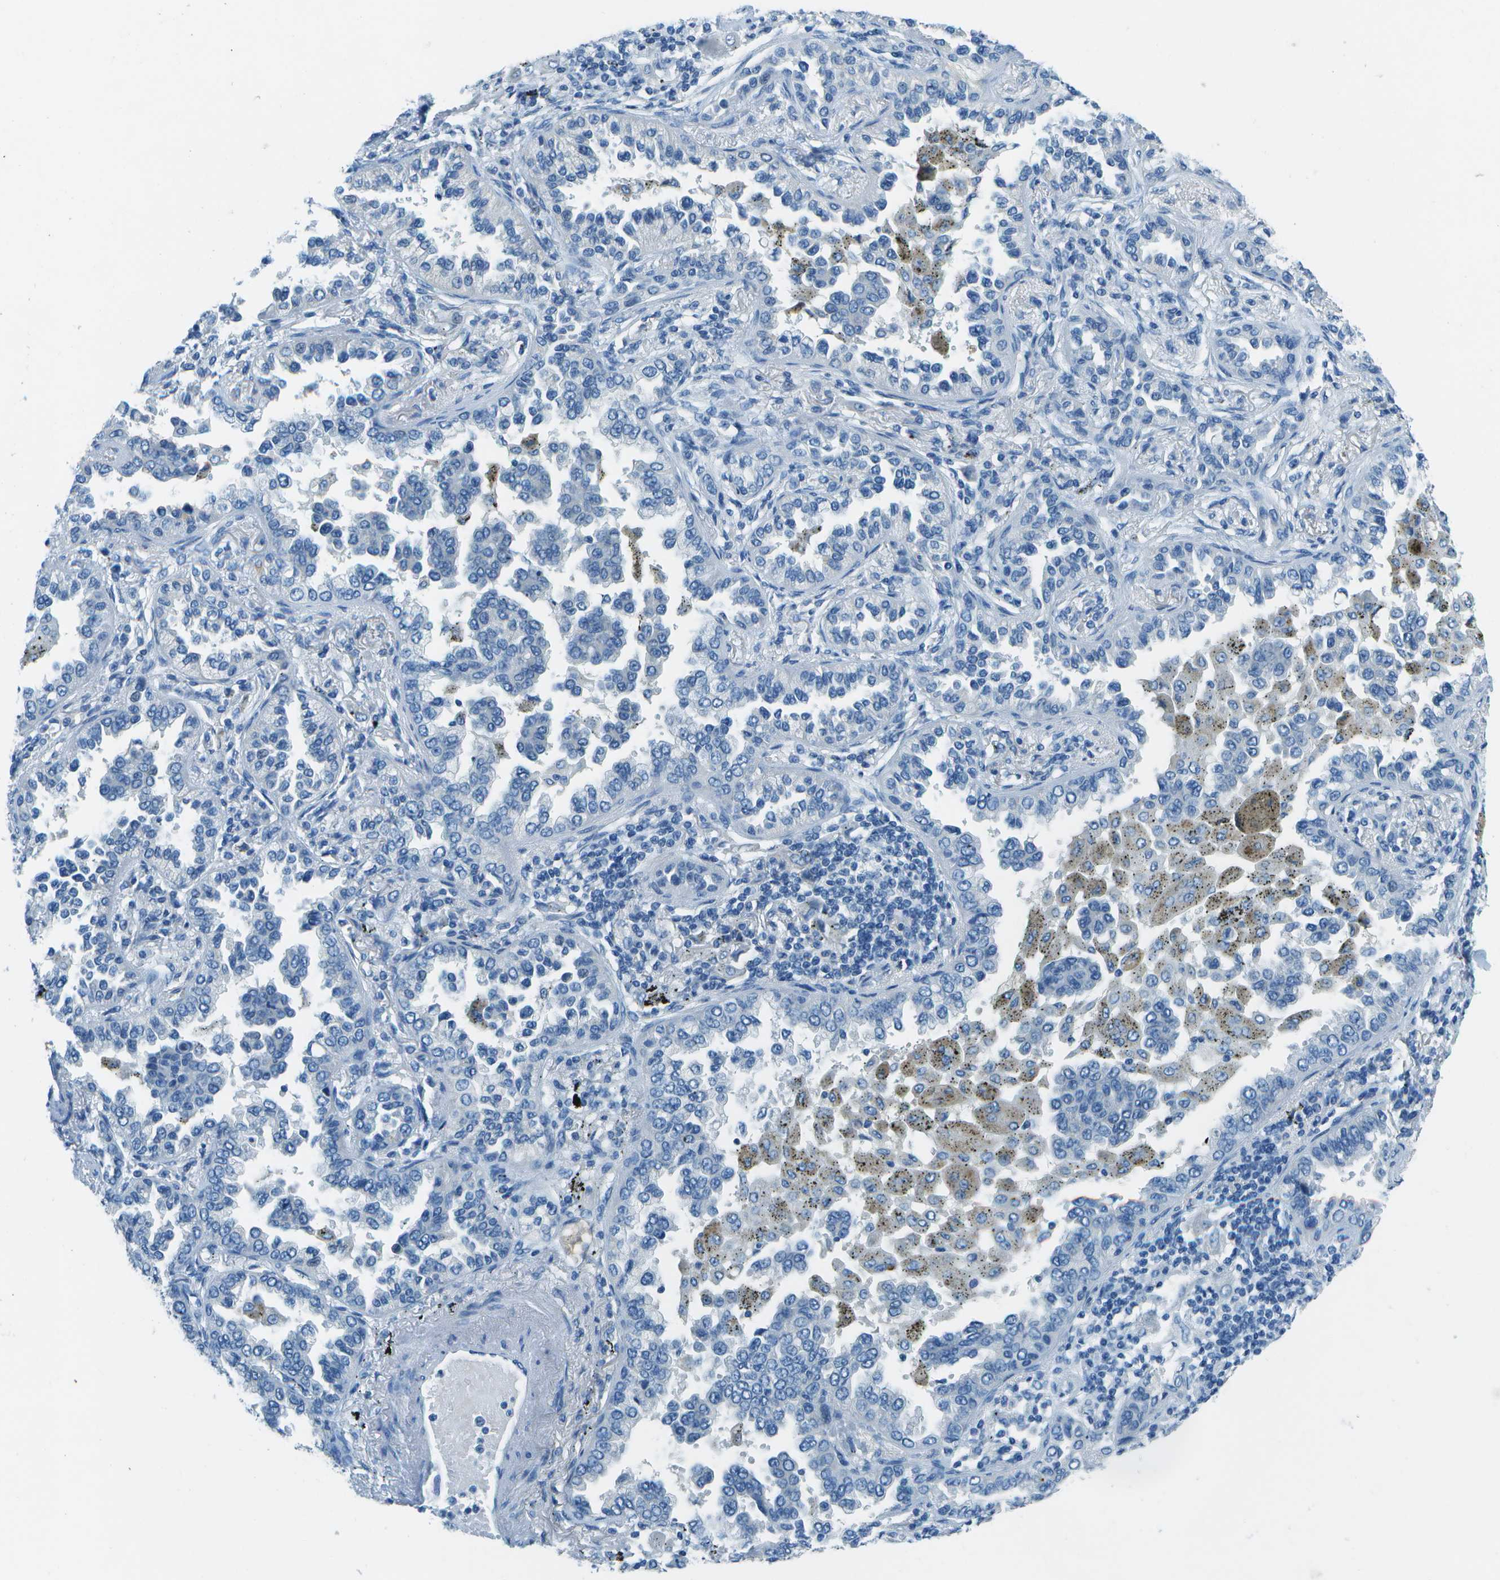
{"staining": {"intensity": "negative", "quantity": "none", "location": "none"}, "tissue": "lung cancer", "cell_type": "Tumor cells", "image_type": "cancer", "snomed": [{"axis": "morphology", "description": "Normal tissue, NOS"}, {"axis": "morphology", "description": "Adenocarcinoma, NOS"}, {"axis": "topography", "description": "Lung"}], "caption": "Human lung cancer (adenocarcinoma) stained for a protein using immunohistochemistry exhibits no staining in tumor cells.", "gene": "SLC16A10", "patient": {"sex": "male", "age": 59}}